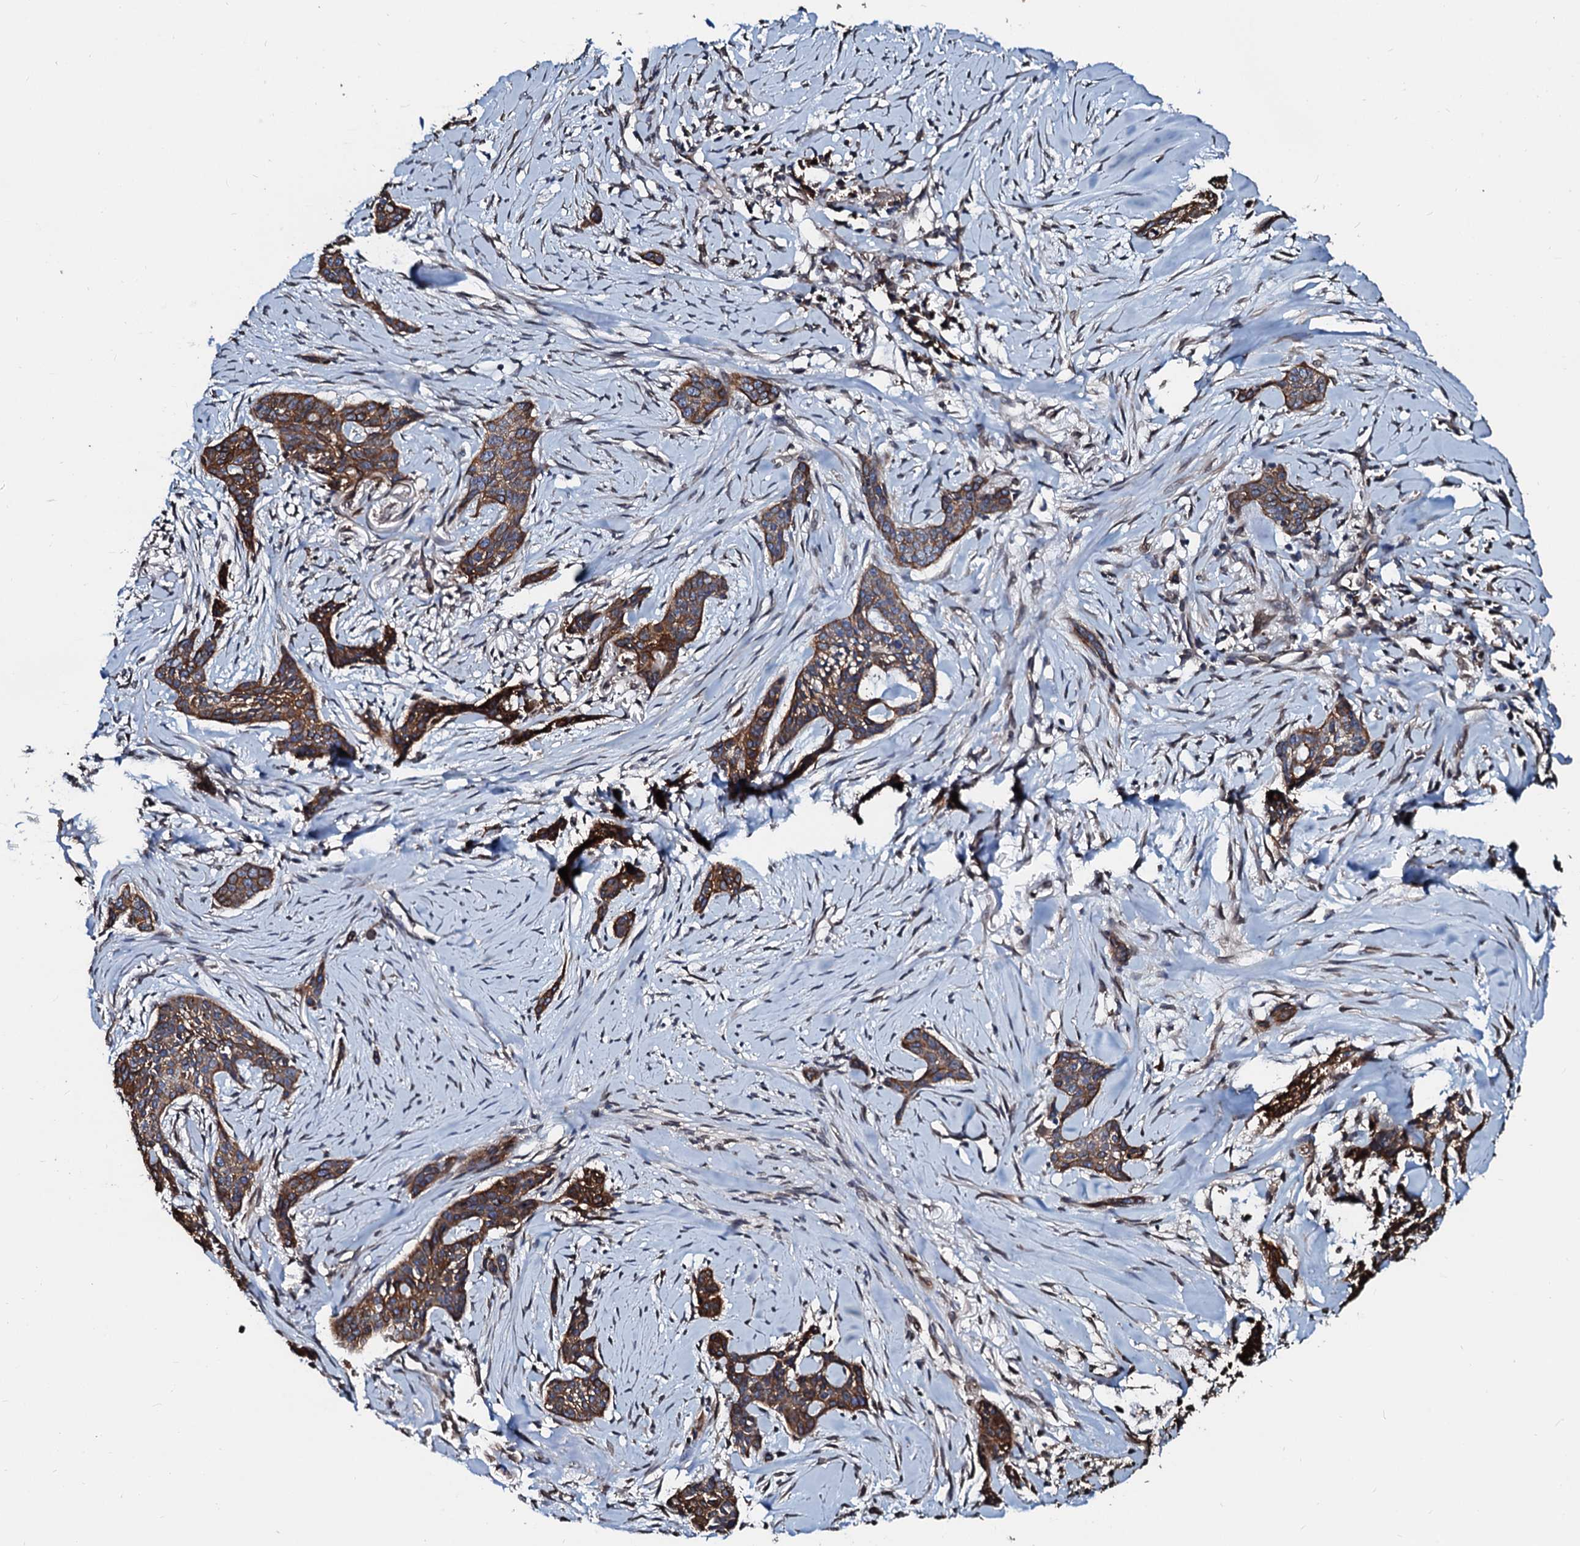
{"staining": {"intensity": "moderate", "quantity": ">75%", "location": "cytoplasmic/membranous"}, "tissue": "skin cancer", "cell_type": "Tumor cells", "image_type": "cancer", "snomed": [{"axis": "morphology", "description": "Basal cell carcinoma"}, {"axis": "topography", "description": "Skin"}], "caption": "The micrograph exhibits staining of skin cancer (basal cell carcinoma), revealing moderate cytoplasmic/membranous protein expression (brown color) within tumor cells. The protein is shown in brown color, while the nuclei are stained blue.", "gene": "NRP2", "patient": {"sex": "female", "age": 64}}